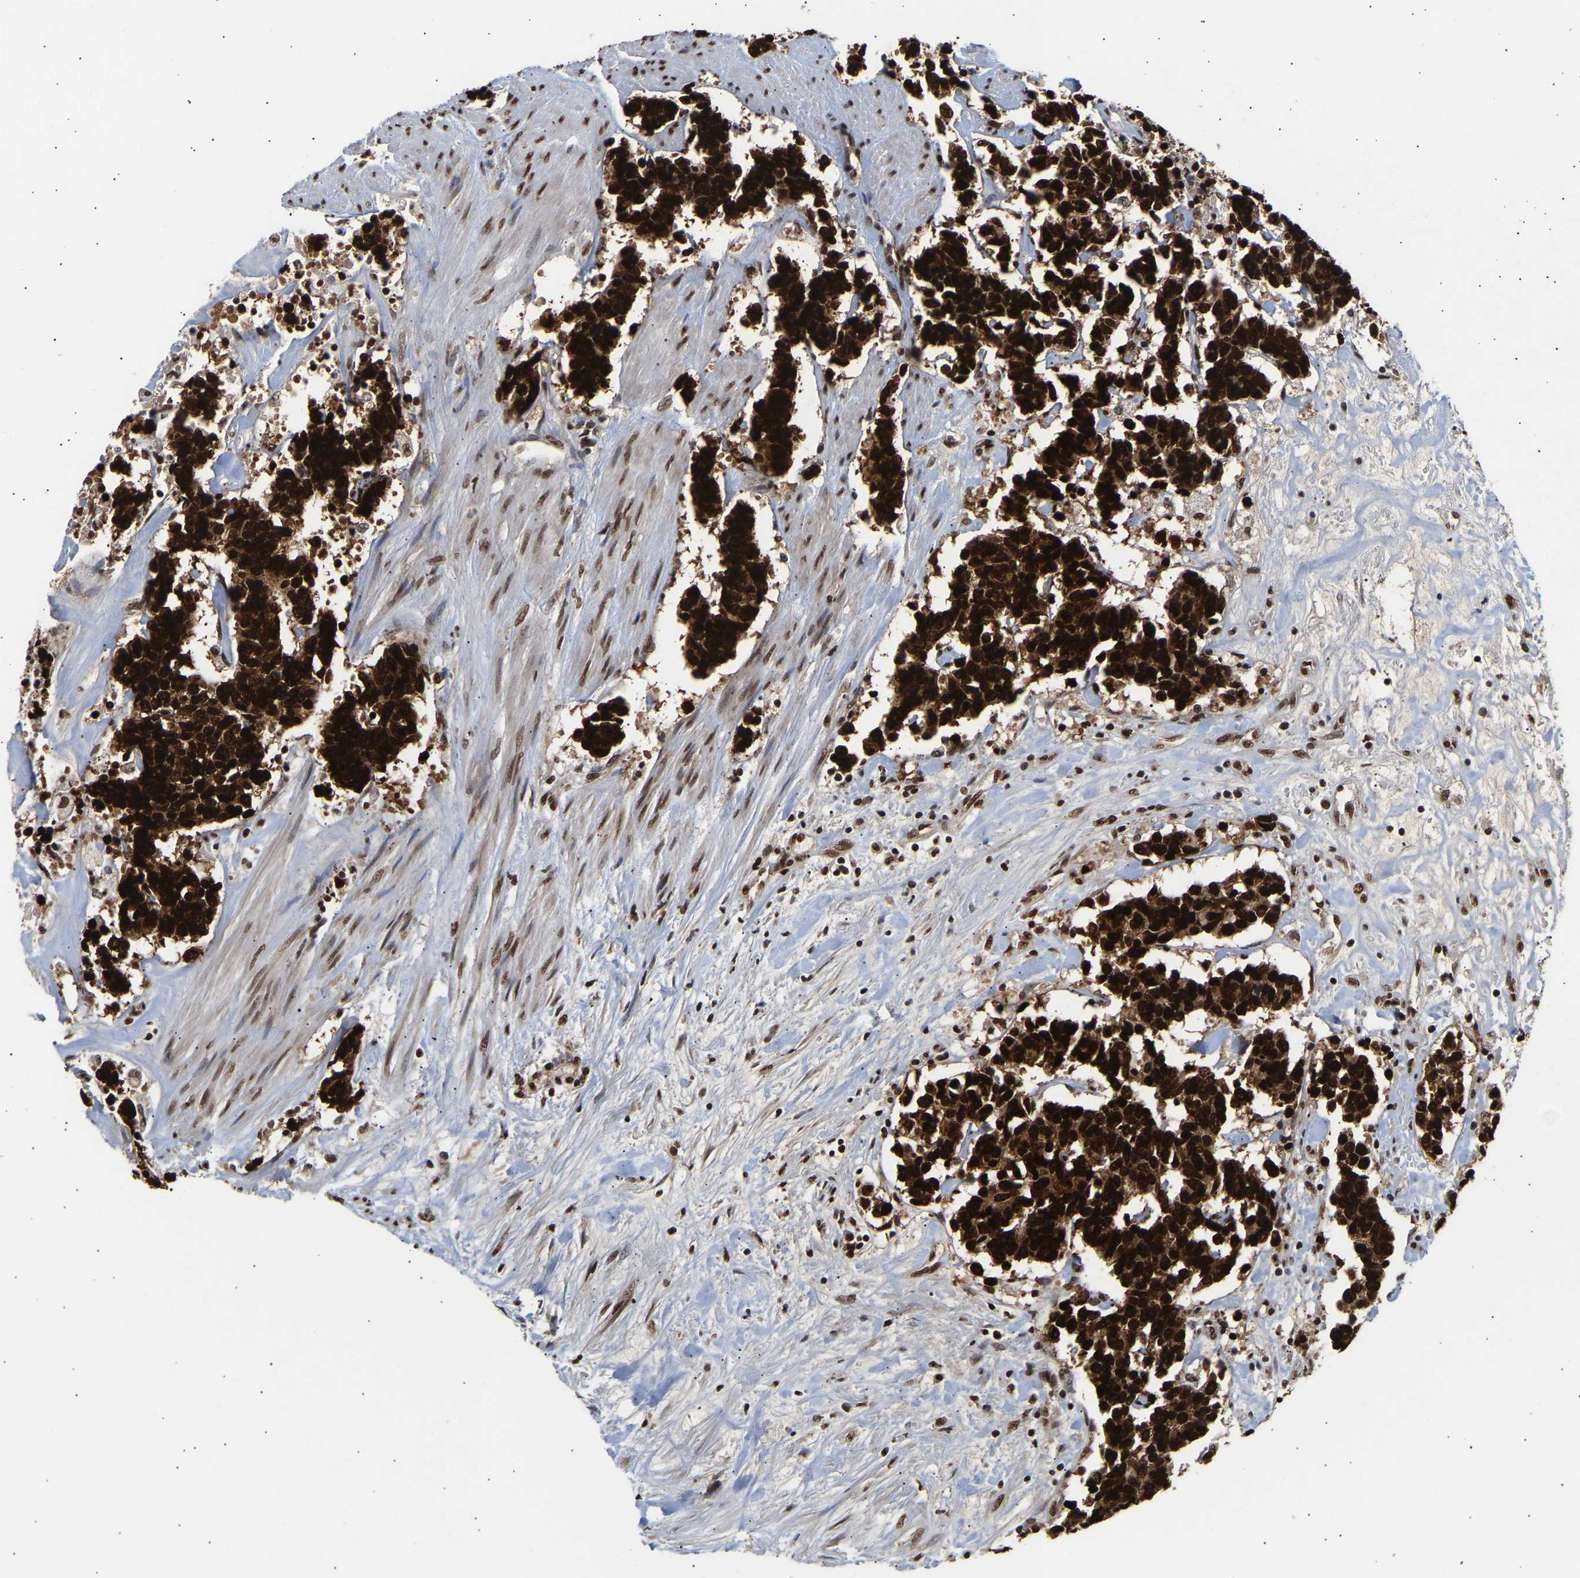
{"staining": {"intensity": "strong", "quantity": ">75%", "location": "cytoplasmic/membranous,nuclear"}, "tissue": "carcinoid", "cell_type": "Tumor cells", "image_type": "cancer", "snomed": [{"axis": "morphology", "description": "Carcinoma, NOS"}, {"axis": "morphology", "description": "Carcinoid, malignant, NOS"}, {"axis": "topography", "description": "Urinary bladder"}], "caption": "Brown immunohistochemical staining in human carcinoid displays strong cytoplasmic/membranous and nuclear staining in approximately >75% of tumor cells.", "gene": "PSIP1", "patient": {"sex": "male", "age": 57}}